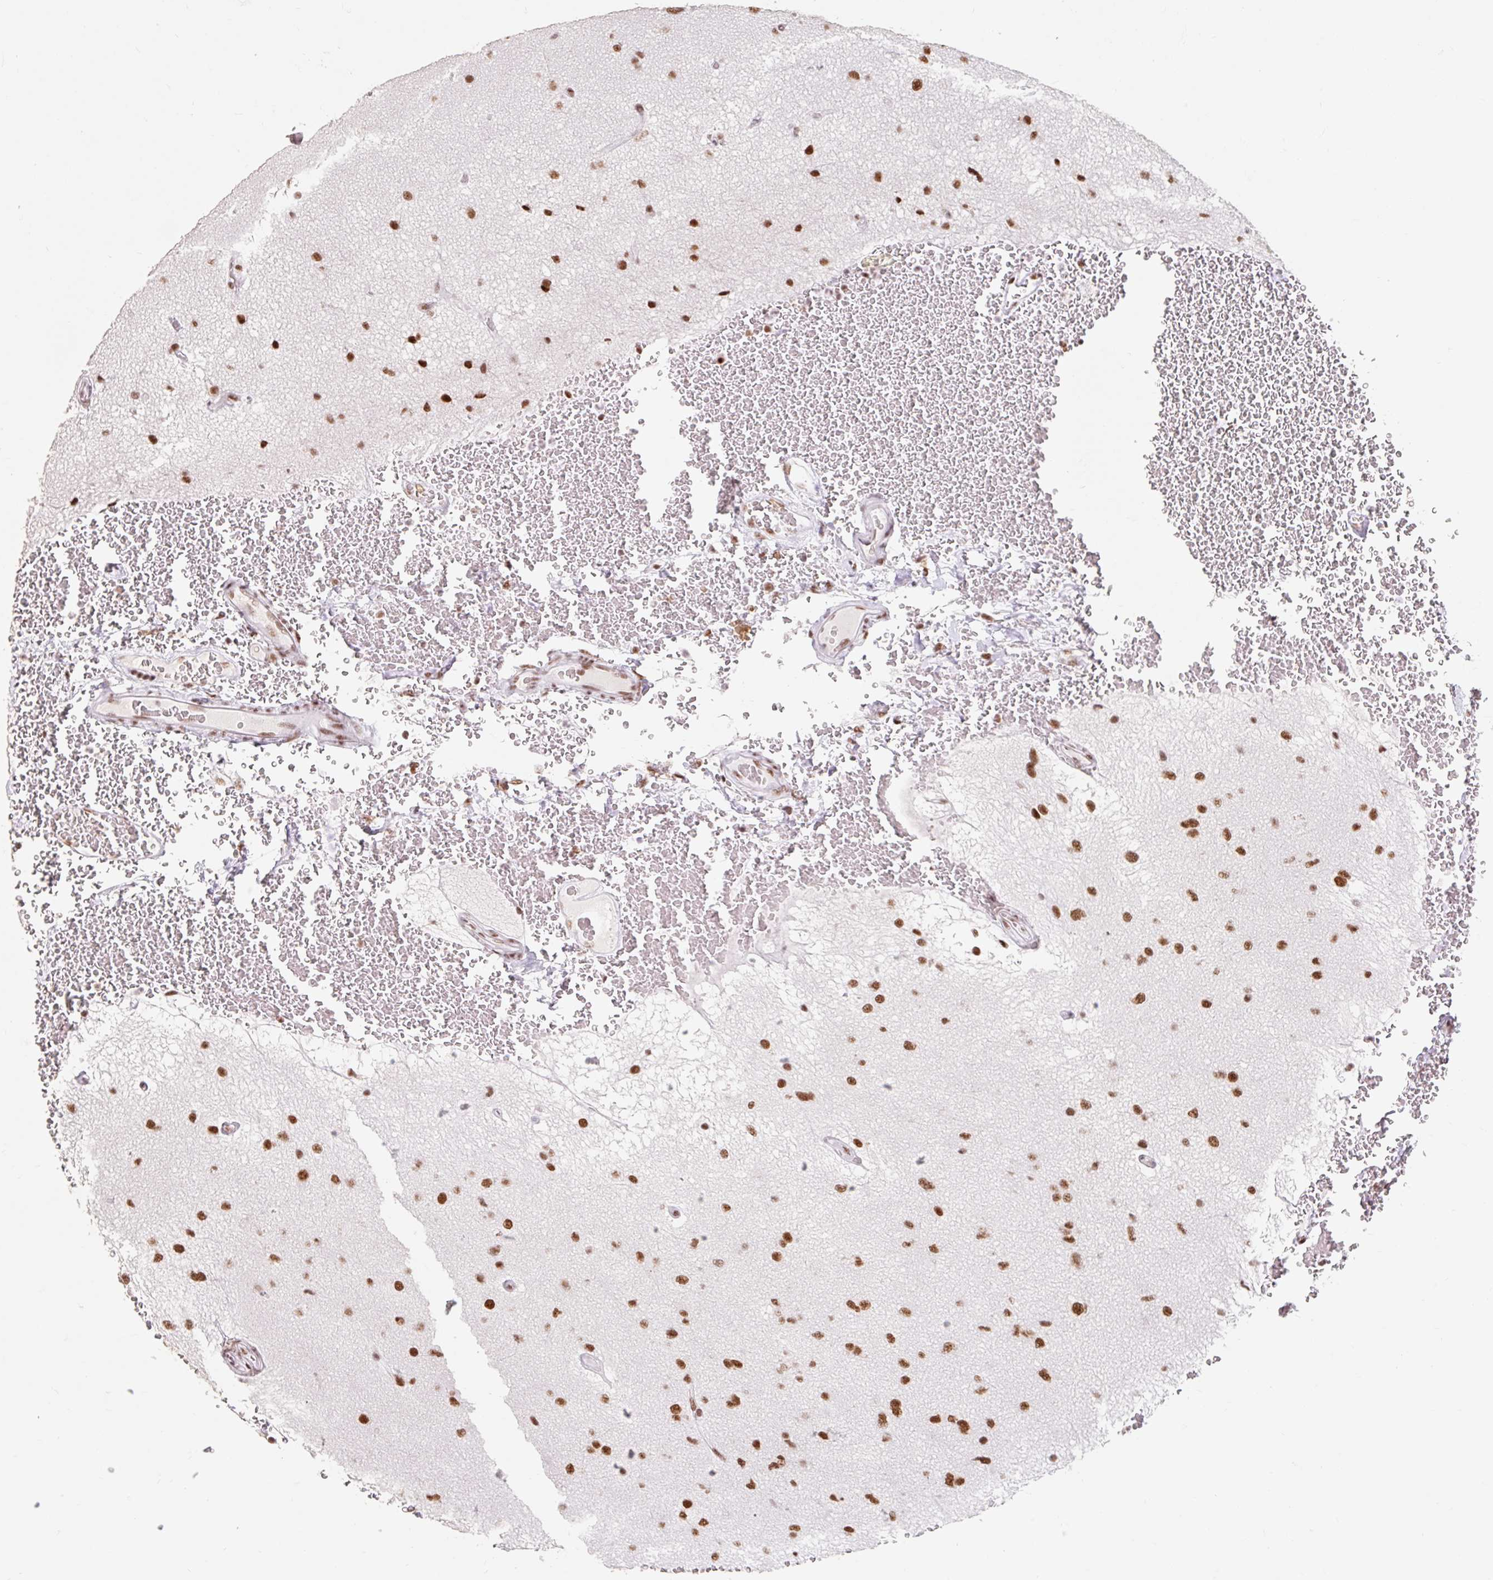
{"staining": {"intensity": "strong", "quantity": ">75%", "location": "nuclear"}, "tissue": "glioma", "cell_type": "Tumor cells", "image_type": "cancer", "snomed": [{"axis": "morphology", "description": "Glioma, malignant, Low grade"}, {"axis": "topography", "description": "Brain"}], "caption": "Human malignant glioma (low-grade) stained with a brown dye demonstrates strong nuclear positive staining in about >75% of tumor cells.", "gene": "SRSF10", "patient": {"sex": "female", "age": 32}}